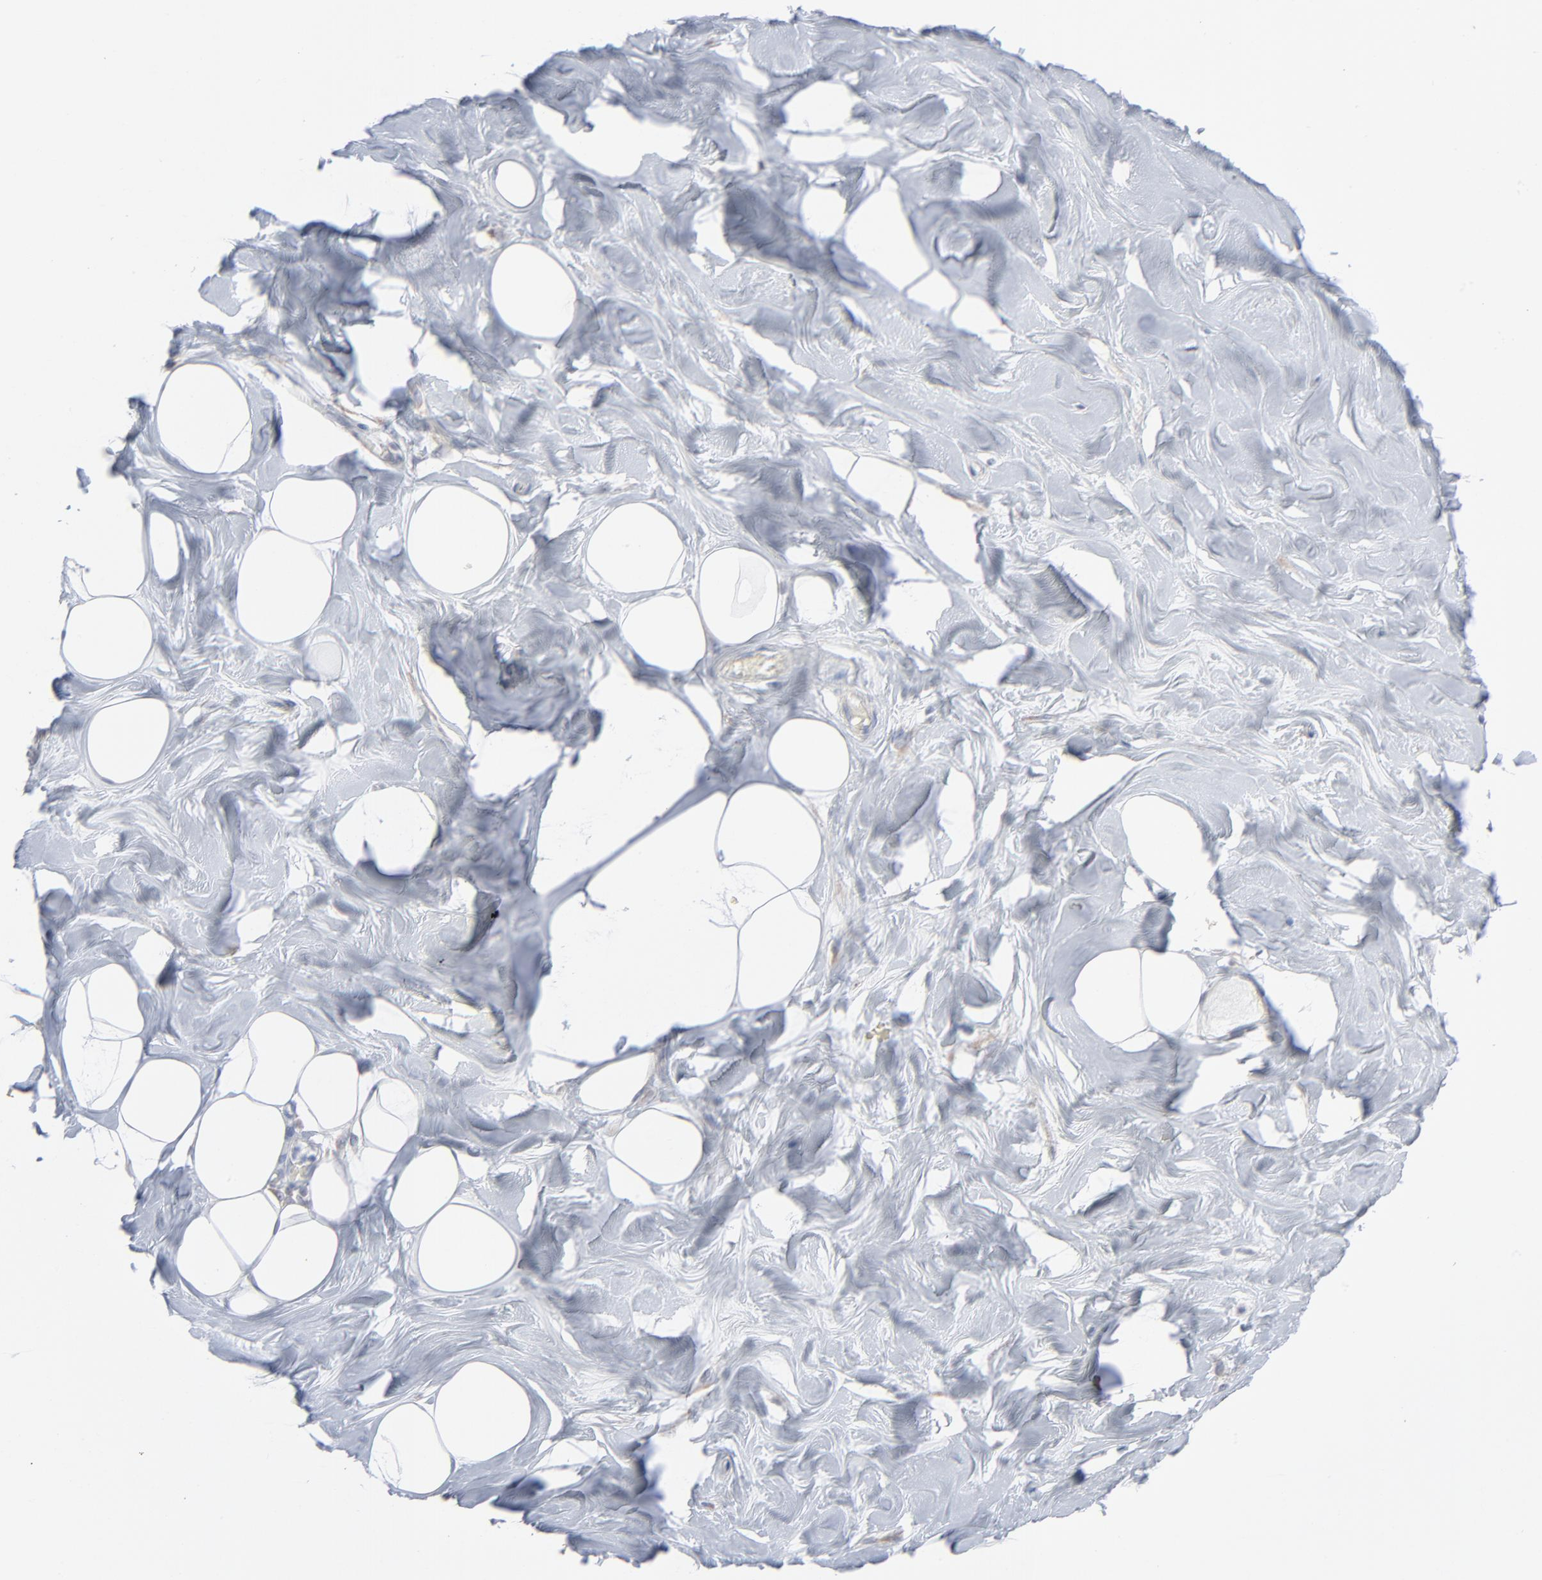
{"staining": {"intensity": "negative", "quantity": "none", "location": "none"}, "tissue": "breast", "cell_type": "Adipocytes", "image_type": "normal", "snomed": [{"axis": "morphology", "description": "Normal tissue, NOS"}, {"axis": "topography", "description": "Breast"}, {"axis": "topography", "description": "Soft tissue"}], "caption": "The photomicrograph exhibits no significant expression in adipocytes of breast. Brightfield microscopy of immunohistochemistry stained with DAB (brown) and hematoxylin (blue), captured at high magnification.", "gene": "KDSR", "patient": {"sex": "female", "age": 25}}